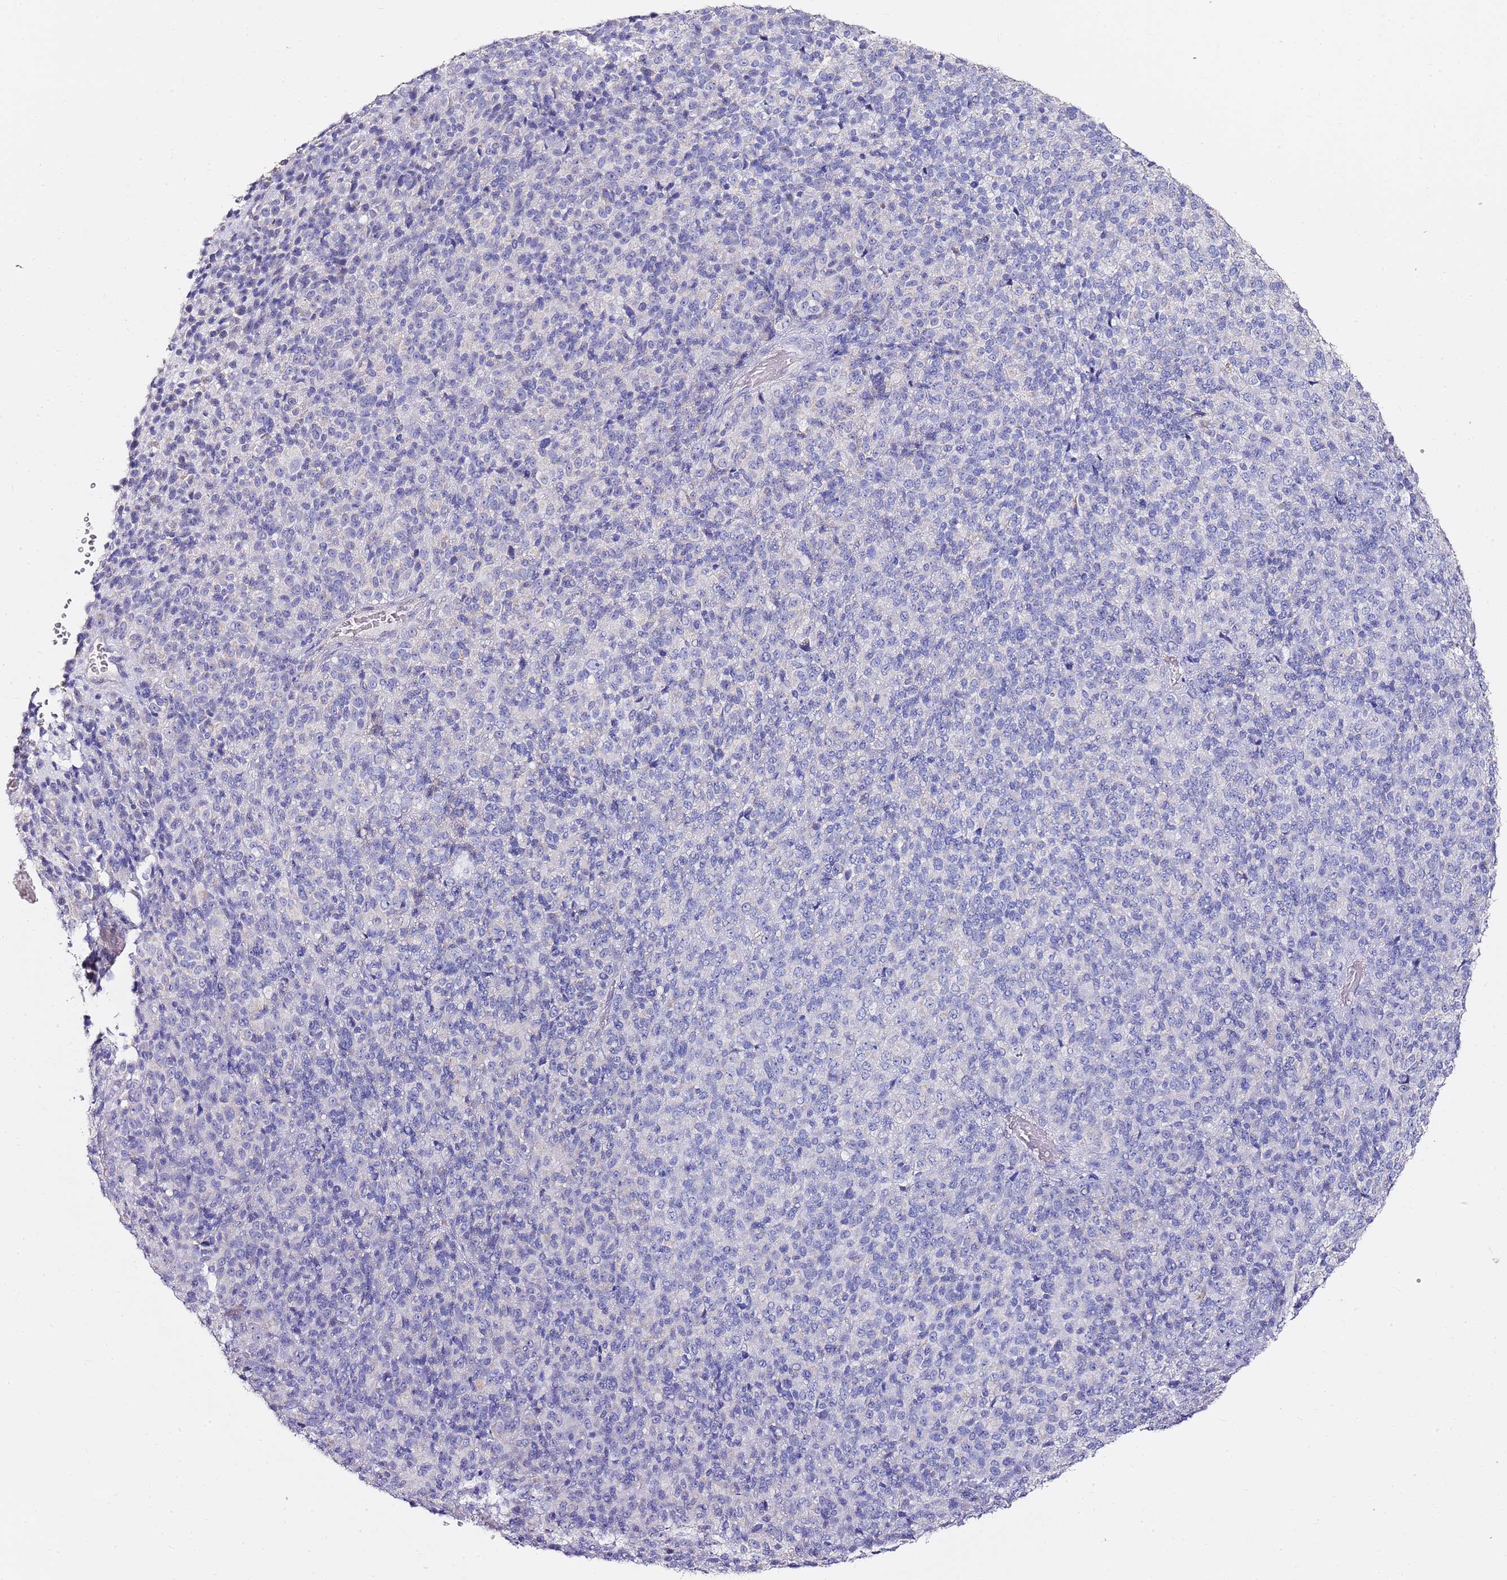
{"staining": {"intensity": "negative", "quantity": "none", "location": "none"}, "tissue": "melanoma", "cell_type": "Tumor cells", "image_type": "cancer", "snomed": [{"axis": "morphology", "description": "Malignant melanoma, Metastatic site"}, {"axis": "topography", "description": "Brain"}], "caption": "An image of melanoma stained for a protein displays no brown staining in tumor cells. The staining is performed using DAB brown chromogen with nuclei counter-stained in using hematoxylin.", "gene": "MYBPC3", "patient": {"sex": "female", "age": 56}}